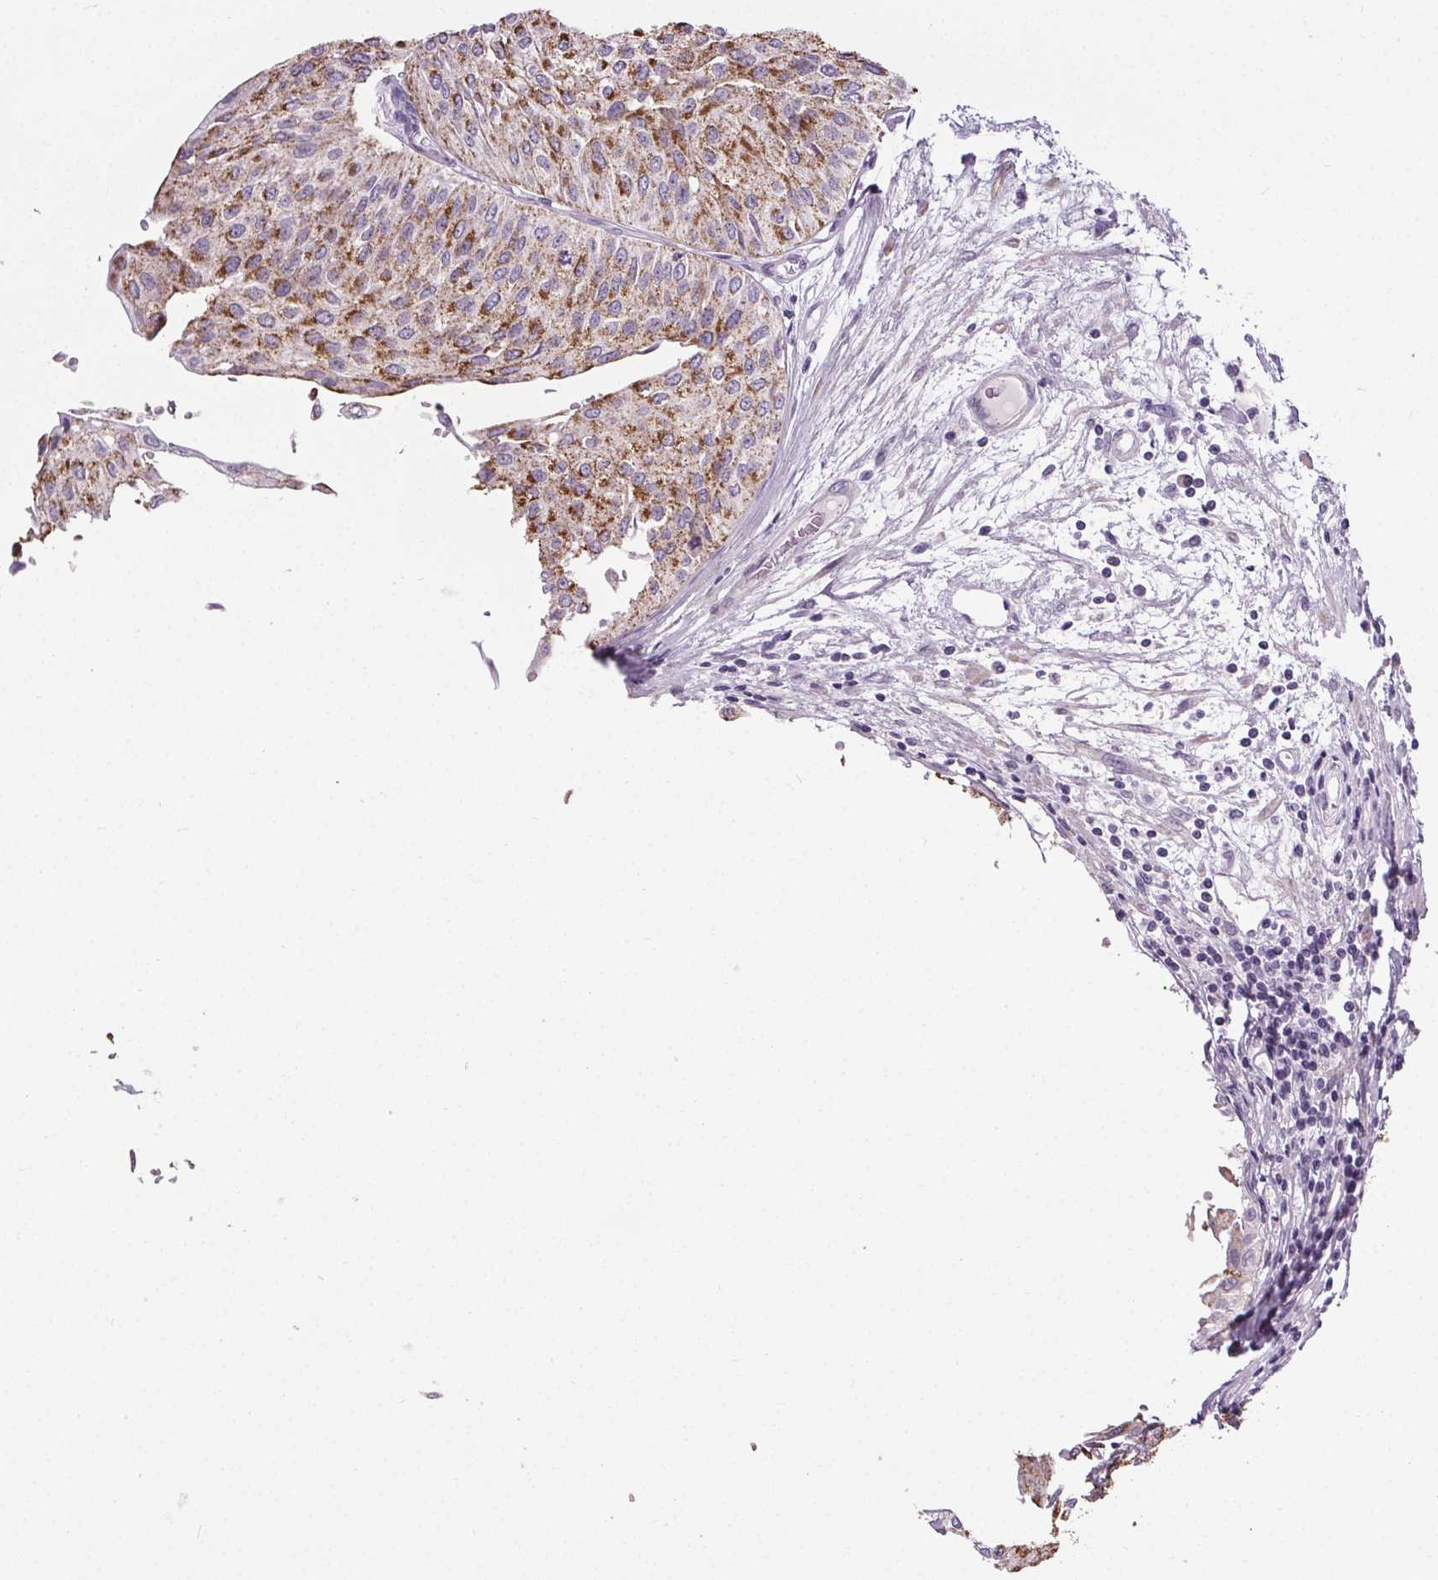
{"staining": {"intensity": "moderate", "quantity": ">75%", "location": "cytoplasmic/membranous"}, "tissue": "urothelial cancer", "cell_type": "Tumor cells", "image_type": "cancer", "snomed": [{"axis": "morphology", "description": "Urothelial carcinoma, NOS"}, {"axis": "topography", "description": "Urinary bladder"}], "caption": "The histopathology image reveals immunohistochemical staining of transitional cell carcinoma. There is moderate cytoplasmic/membranous positivity is appreciated in approximately >75% of tumor cells.", "gene": "ELAVL2", "patient": {"sex": "male", "age": 67}}